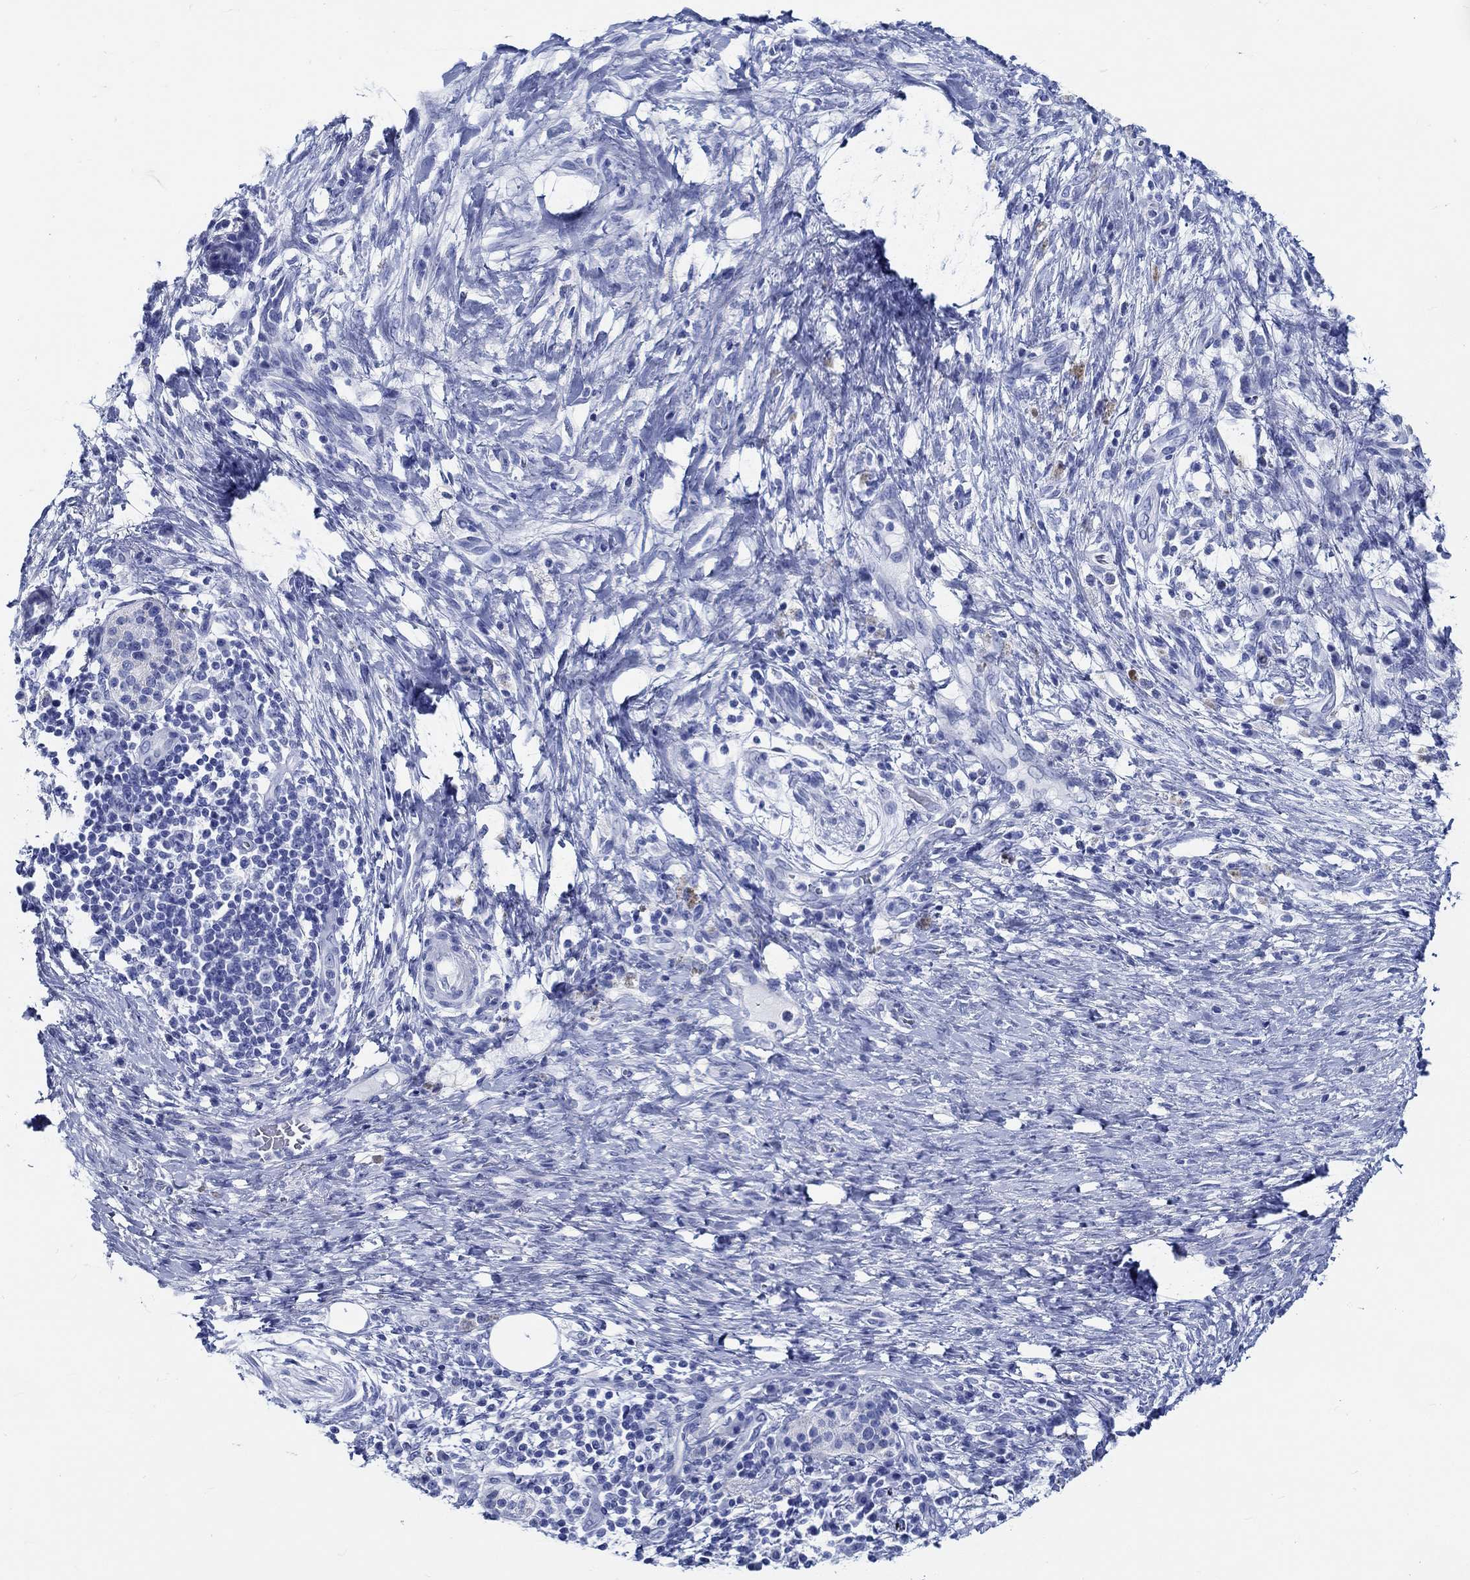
{"staining": {"intensity": "negative", "quantity": "none", "location": "none"}, "tissue": "pancreatic cancer", "cell_type": "Tumor cells", "image_type": "cancer", "snomed": [{"axis": "morphology", "description": "Adenocarcinoma, NOS"}, {"axis": "topography", "description": "Pancreas"}], "caption": "Human pancreatic cancer (adenocarcinoma) stained for a protein using immunohistochemistry displays no positivity in tumor cells.", "gene": "RD3L", "patient": {"sex": "female", "age": 72}}